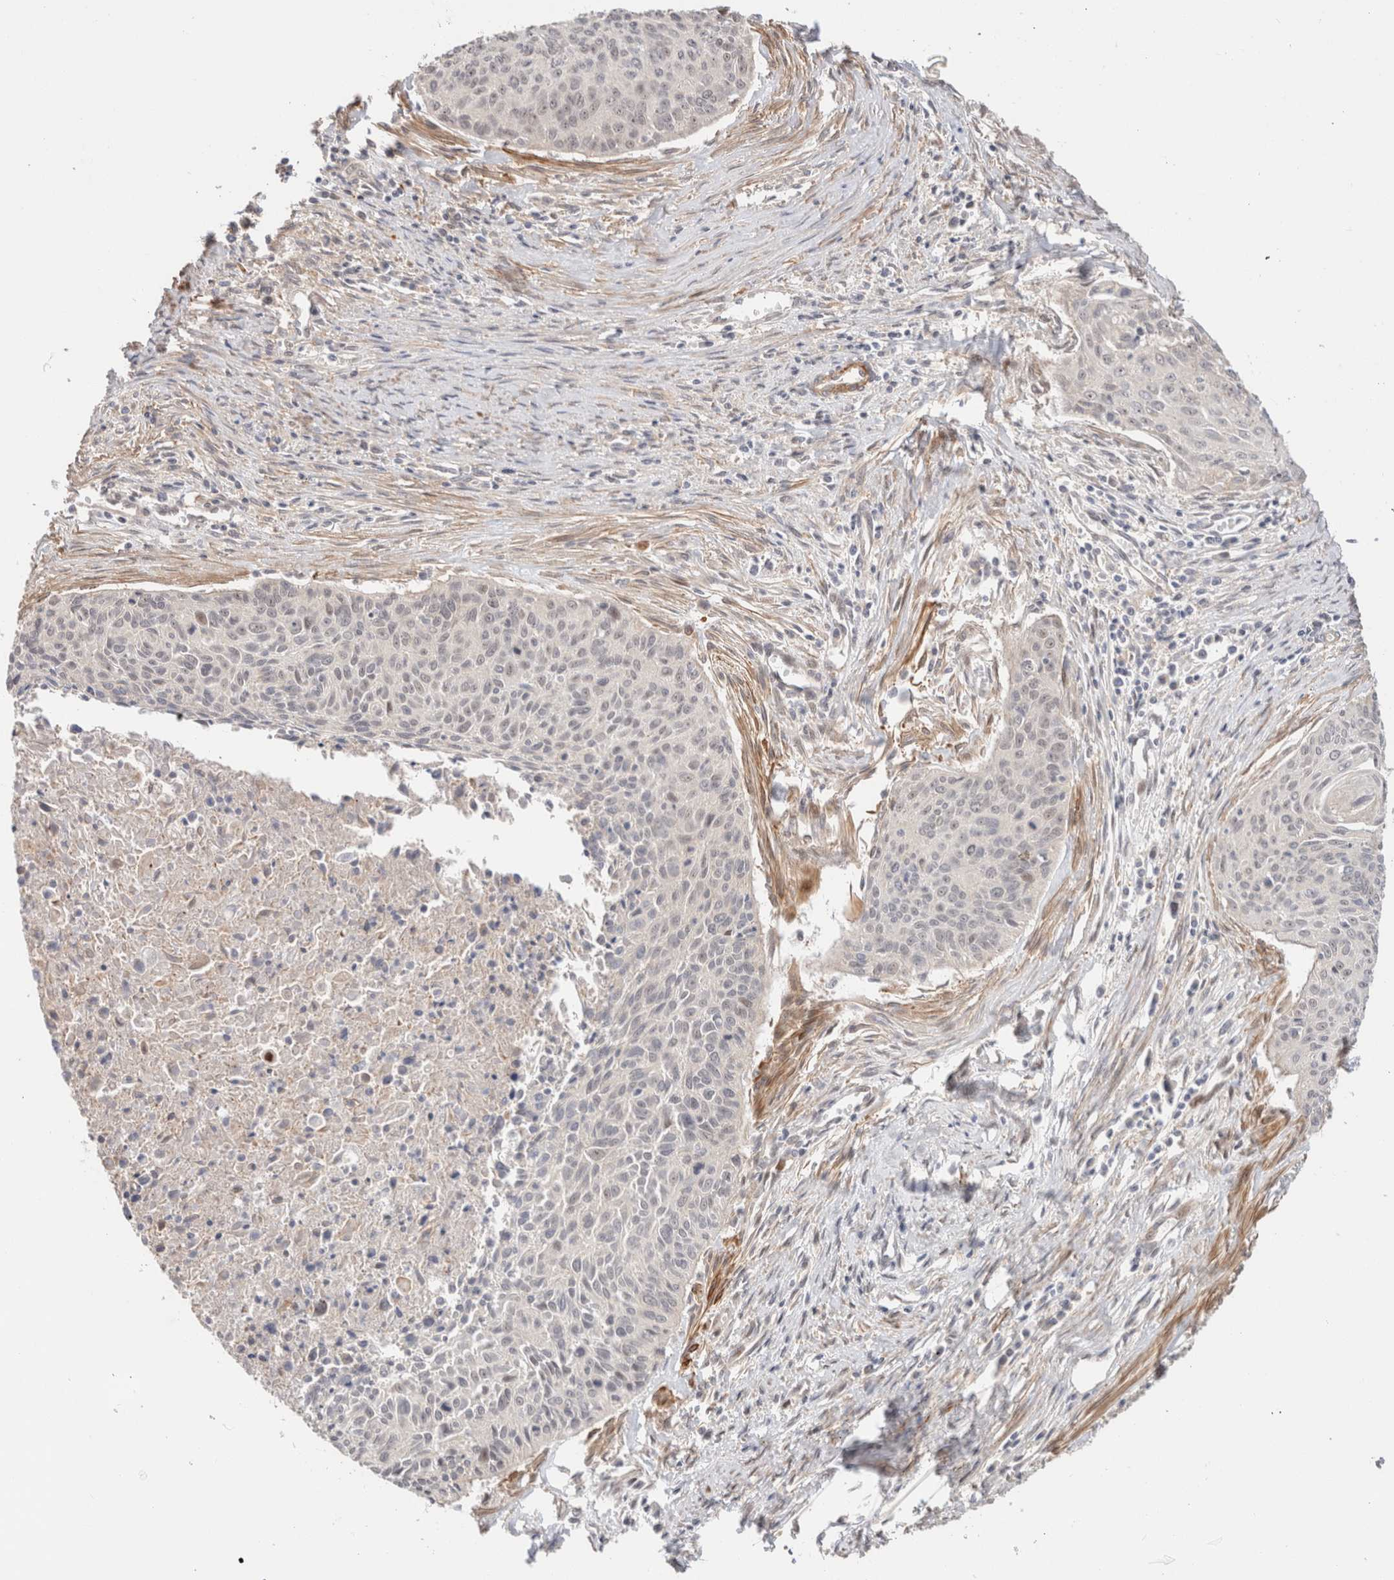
{"staining": {"intensity": "weak", "quantity": "<25%", "location": "nuclear"}, "tissue": "cervical cancer", "cell_type": "Tumor cells", "image_type": "cancer", "snomed": [{"axis": "morphology", "description": "Squamous cell carcinoma, NOS"}, {"axis": "topography", "description": "Cervix"}], "caption": "Immunohistochemistry histopathology image of cervical cancer stained for a protein (brown), which shows no positivity in tumor cells.", "gene": "ID3", "patient": {"sex": "female", "age": 55}}